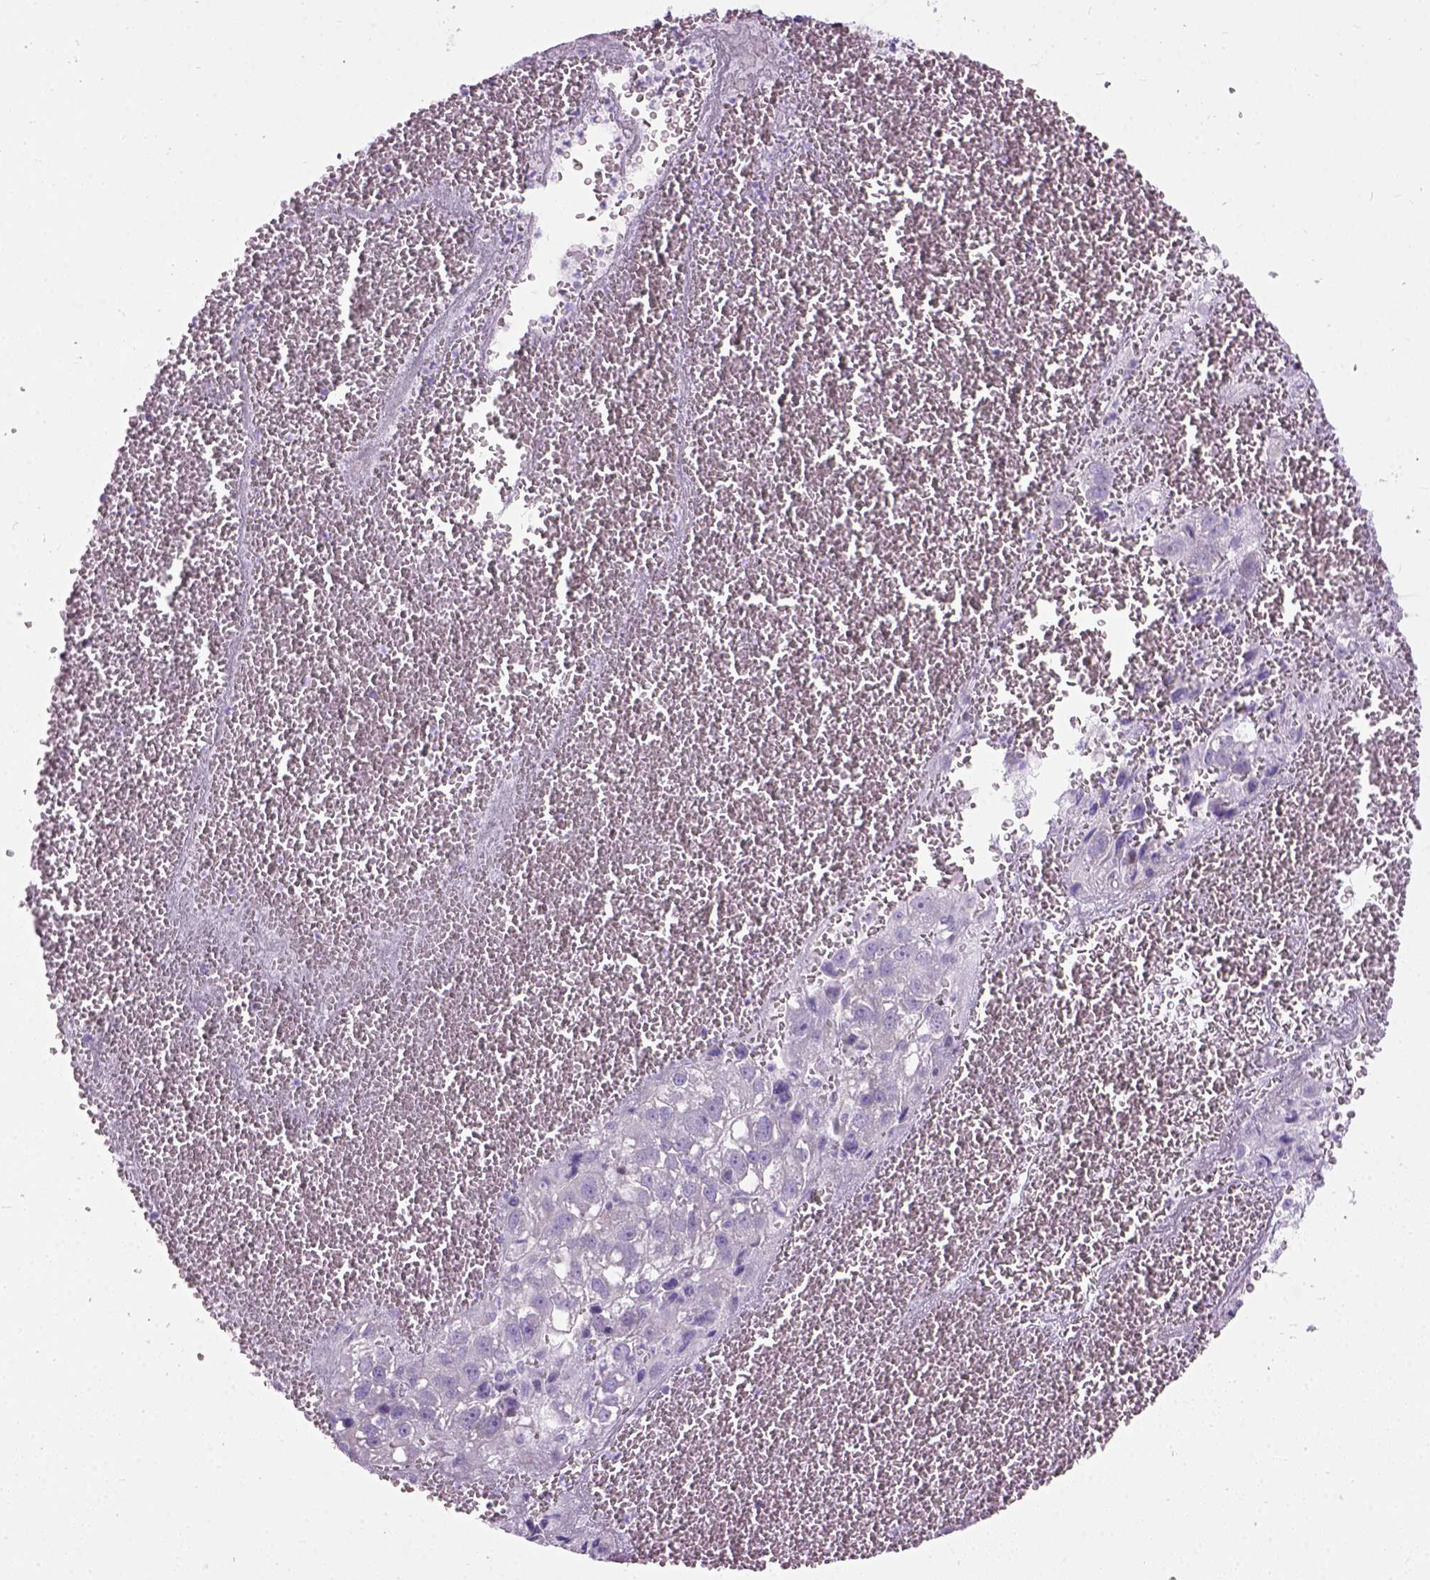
{"staining": {"intensity": "negative", "quantity": "none", "location": "none"}, "tissue": "liver cancer", "cell_type": "Tumor cells", "image_type": "cancer", "snomed": [{"axis": "morphology", "description": "Carcinoma, Hepatocellular, NOS"}, {"axis": "topography", "description": "Liver"}], "caption": "Micrograph shows no protein staining in tumor cells of hepatocellular carcinoma (liver) tissue.", "gene": "AXDND1", "patient": {"sex": "female", "age": 70}}